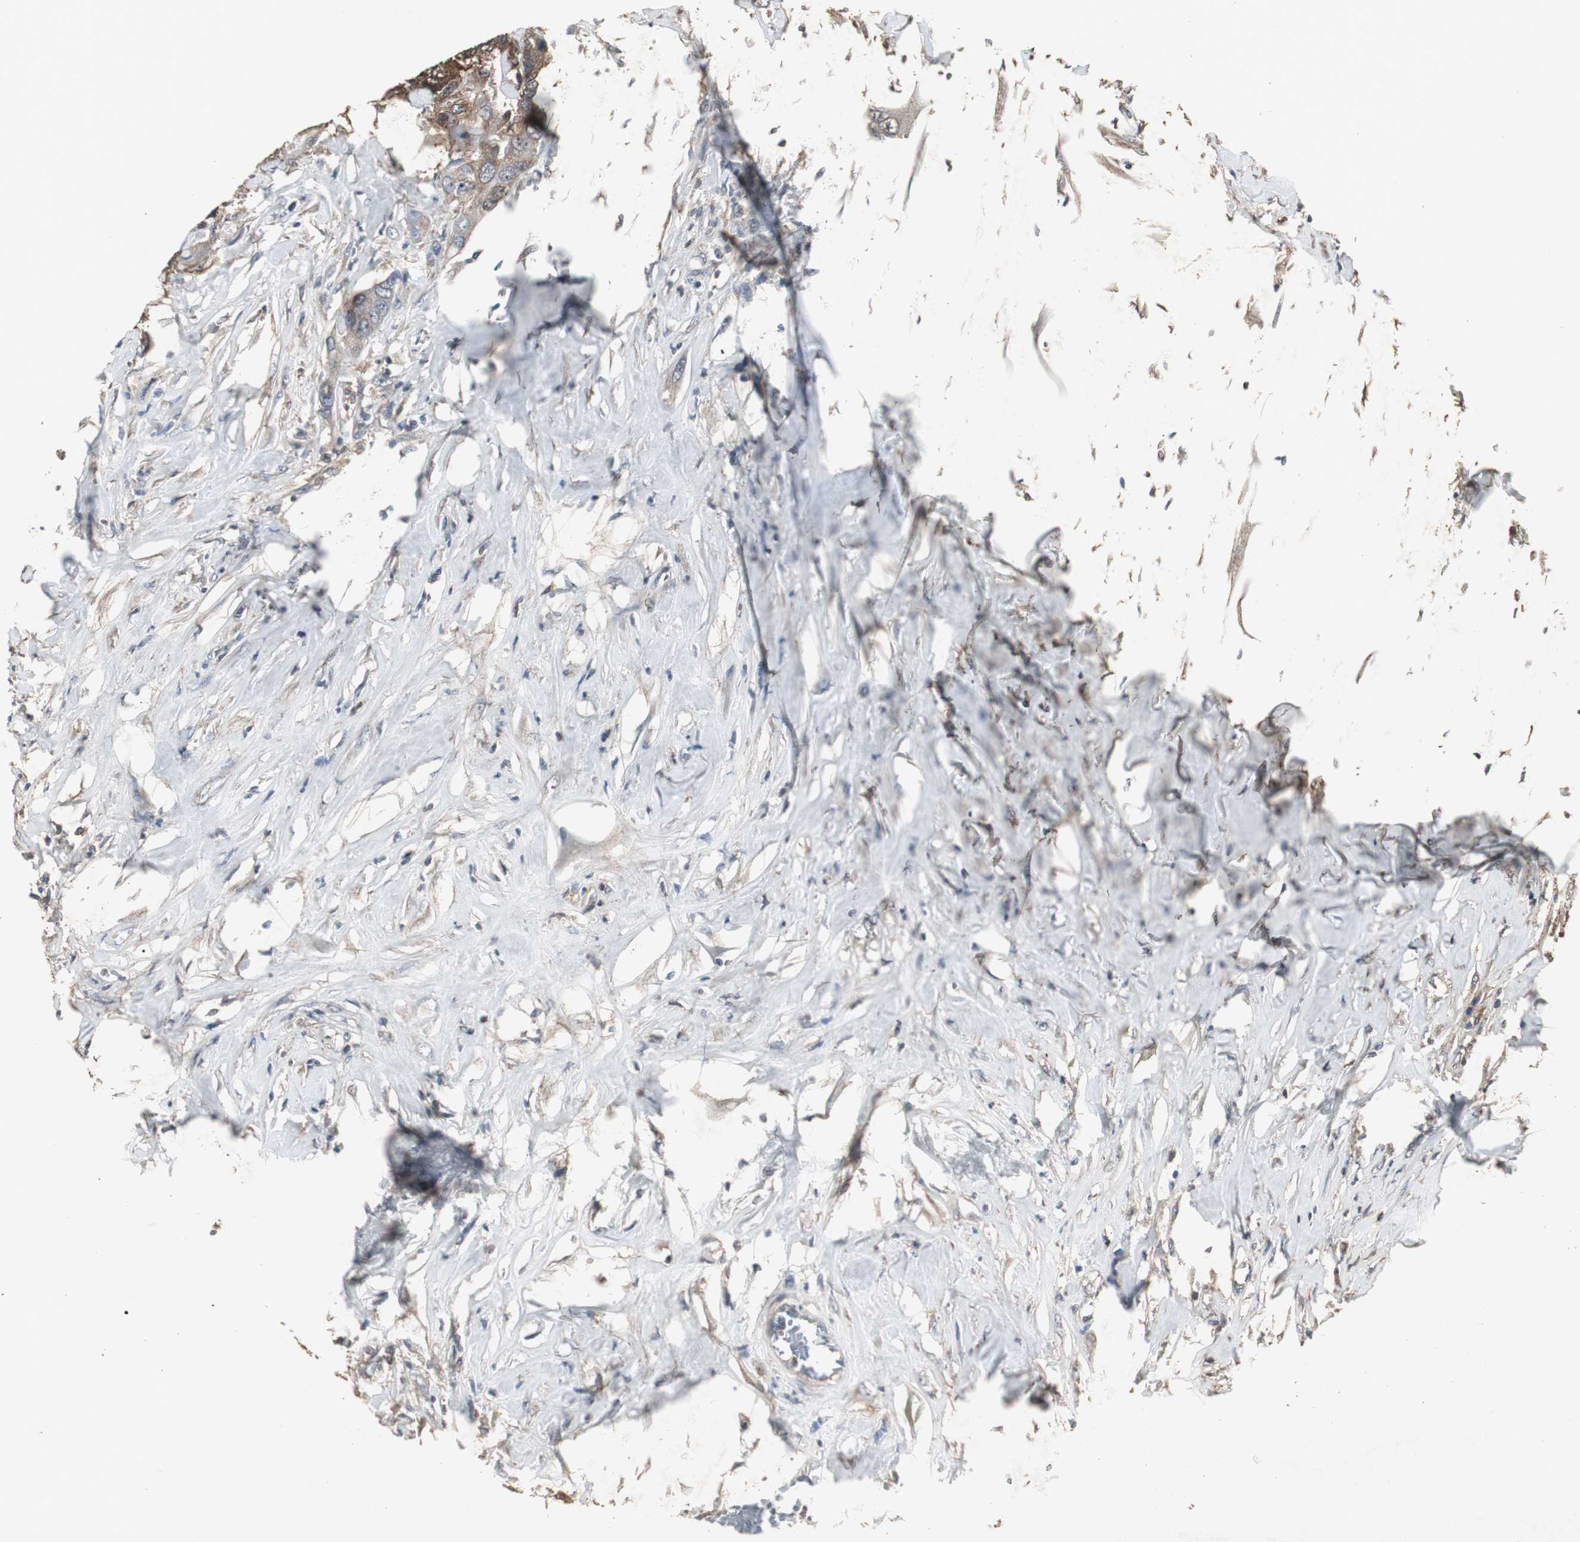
{"staining": {"intensity": "moderate", "quantity": ">75%", "location": "cytoplasmic/membranous"}, "tissue": "colorectal cancer", "cell_type": "Tumor cells", "image_type": "cancer", "snomed": [{"axis": "morphology", "description": "Adenocarcinoma, NOS"}, {"axis": "topography", "description": "Rectum"}], "caption": "There is medium levels of moderate cytoplasmic/membranous positivity in tumor cells of colorectal cancer, as demonstrated by immunohistochemical staining (brown color).", "gene": "HPRT1", "patient": {"sex": "male", "age": 55}}